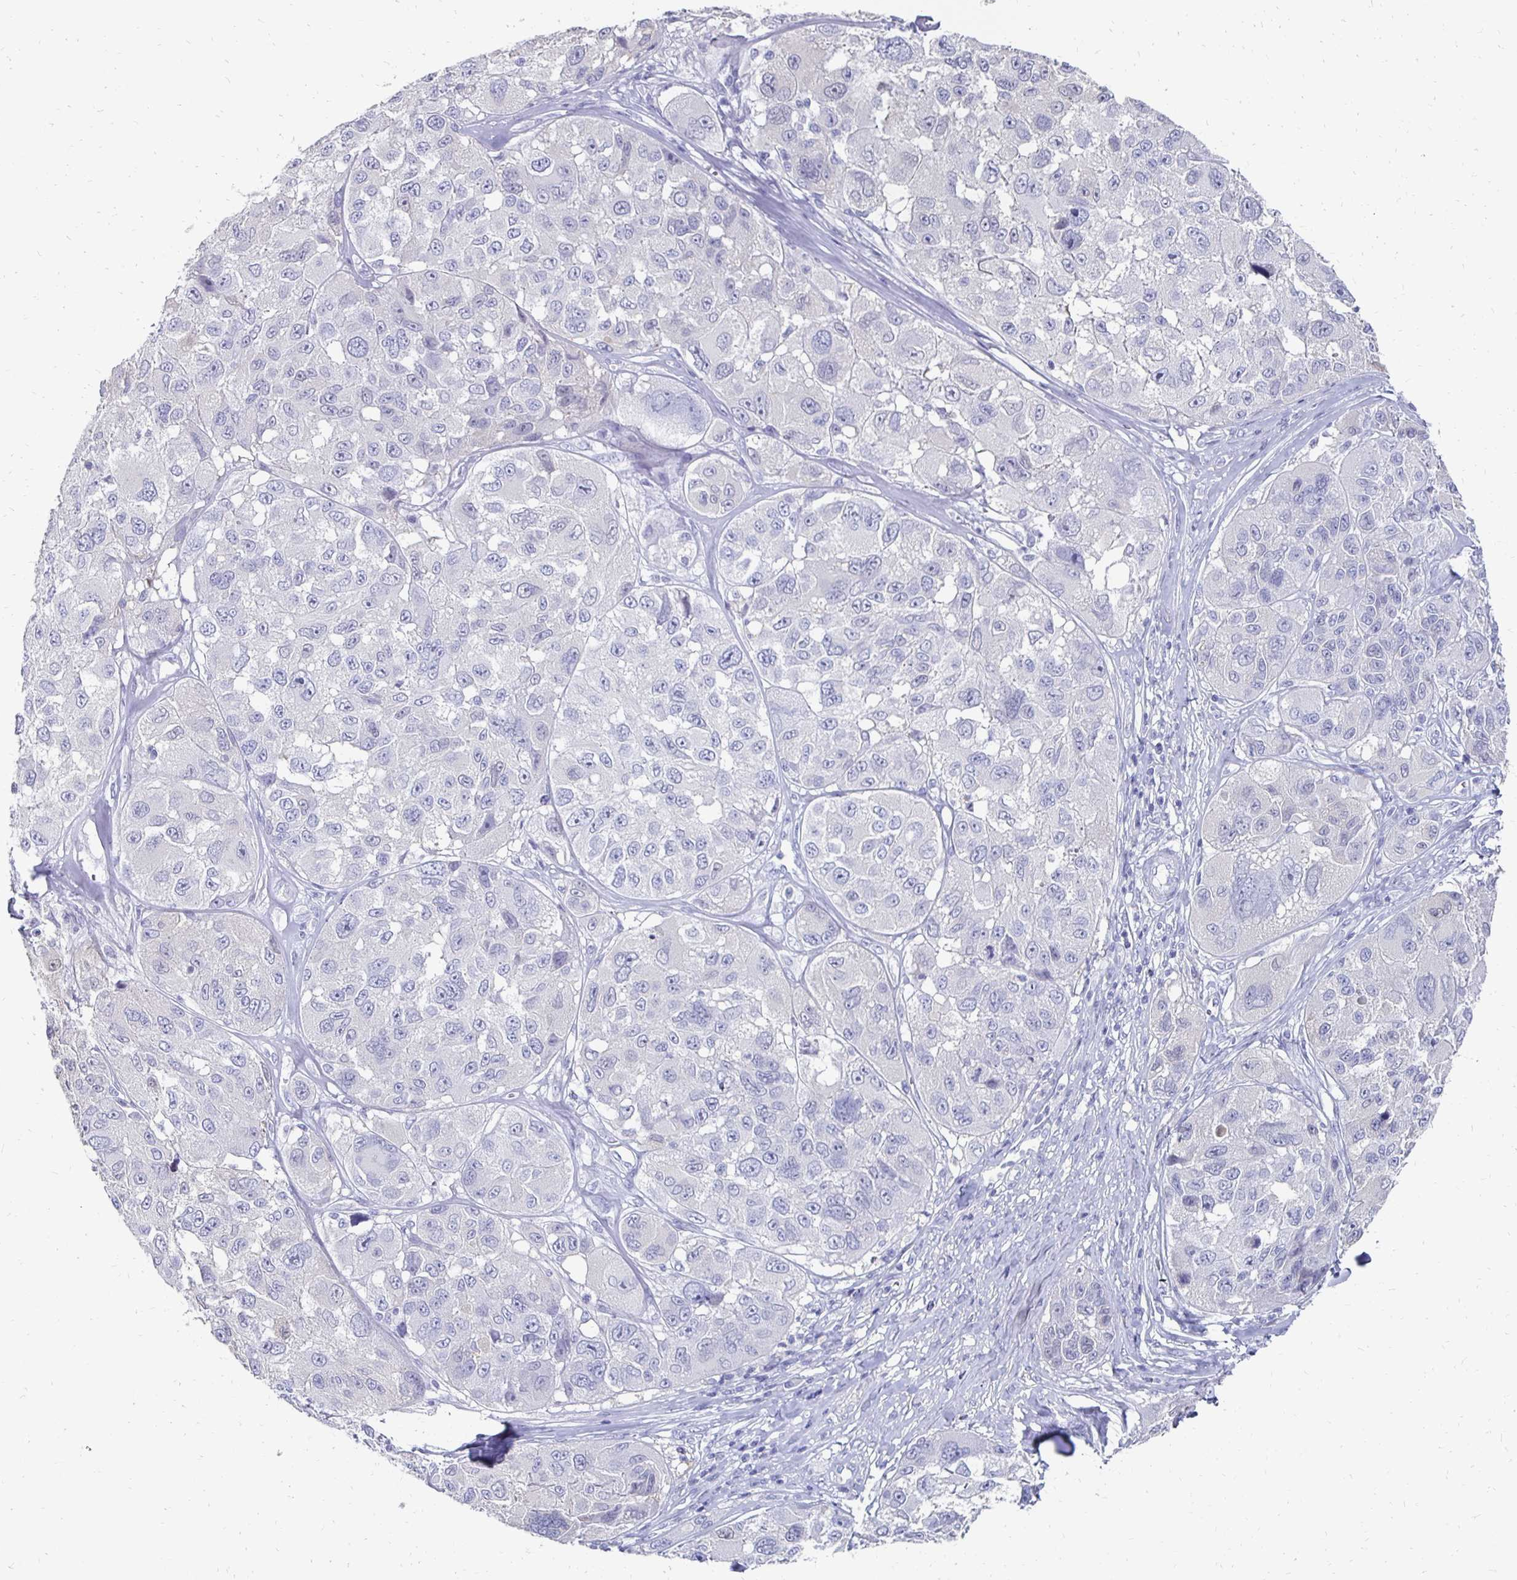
{"staining": {"intensity": "negative", "quantity": "none", "location": "none"}, "tissue": "melanoma", "cell_type": "Tumor cells", "image_type": "cancer", "snomed": [{"axis": "morphology", "description": "Malignant melanoma, NOS"}, {"axis": "topography", "description": "Skin"}], "caption": "Tumor cells are negative for brown protein staining in melanoma.", "gene": "SYCP3", "patient": {"sex": "female", "age": 66}}